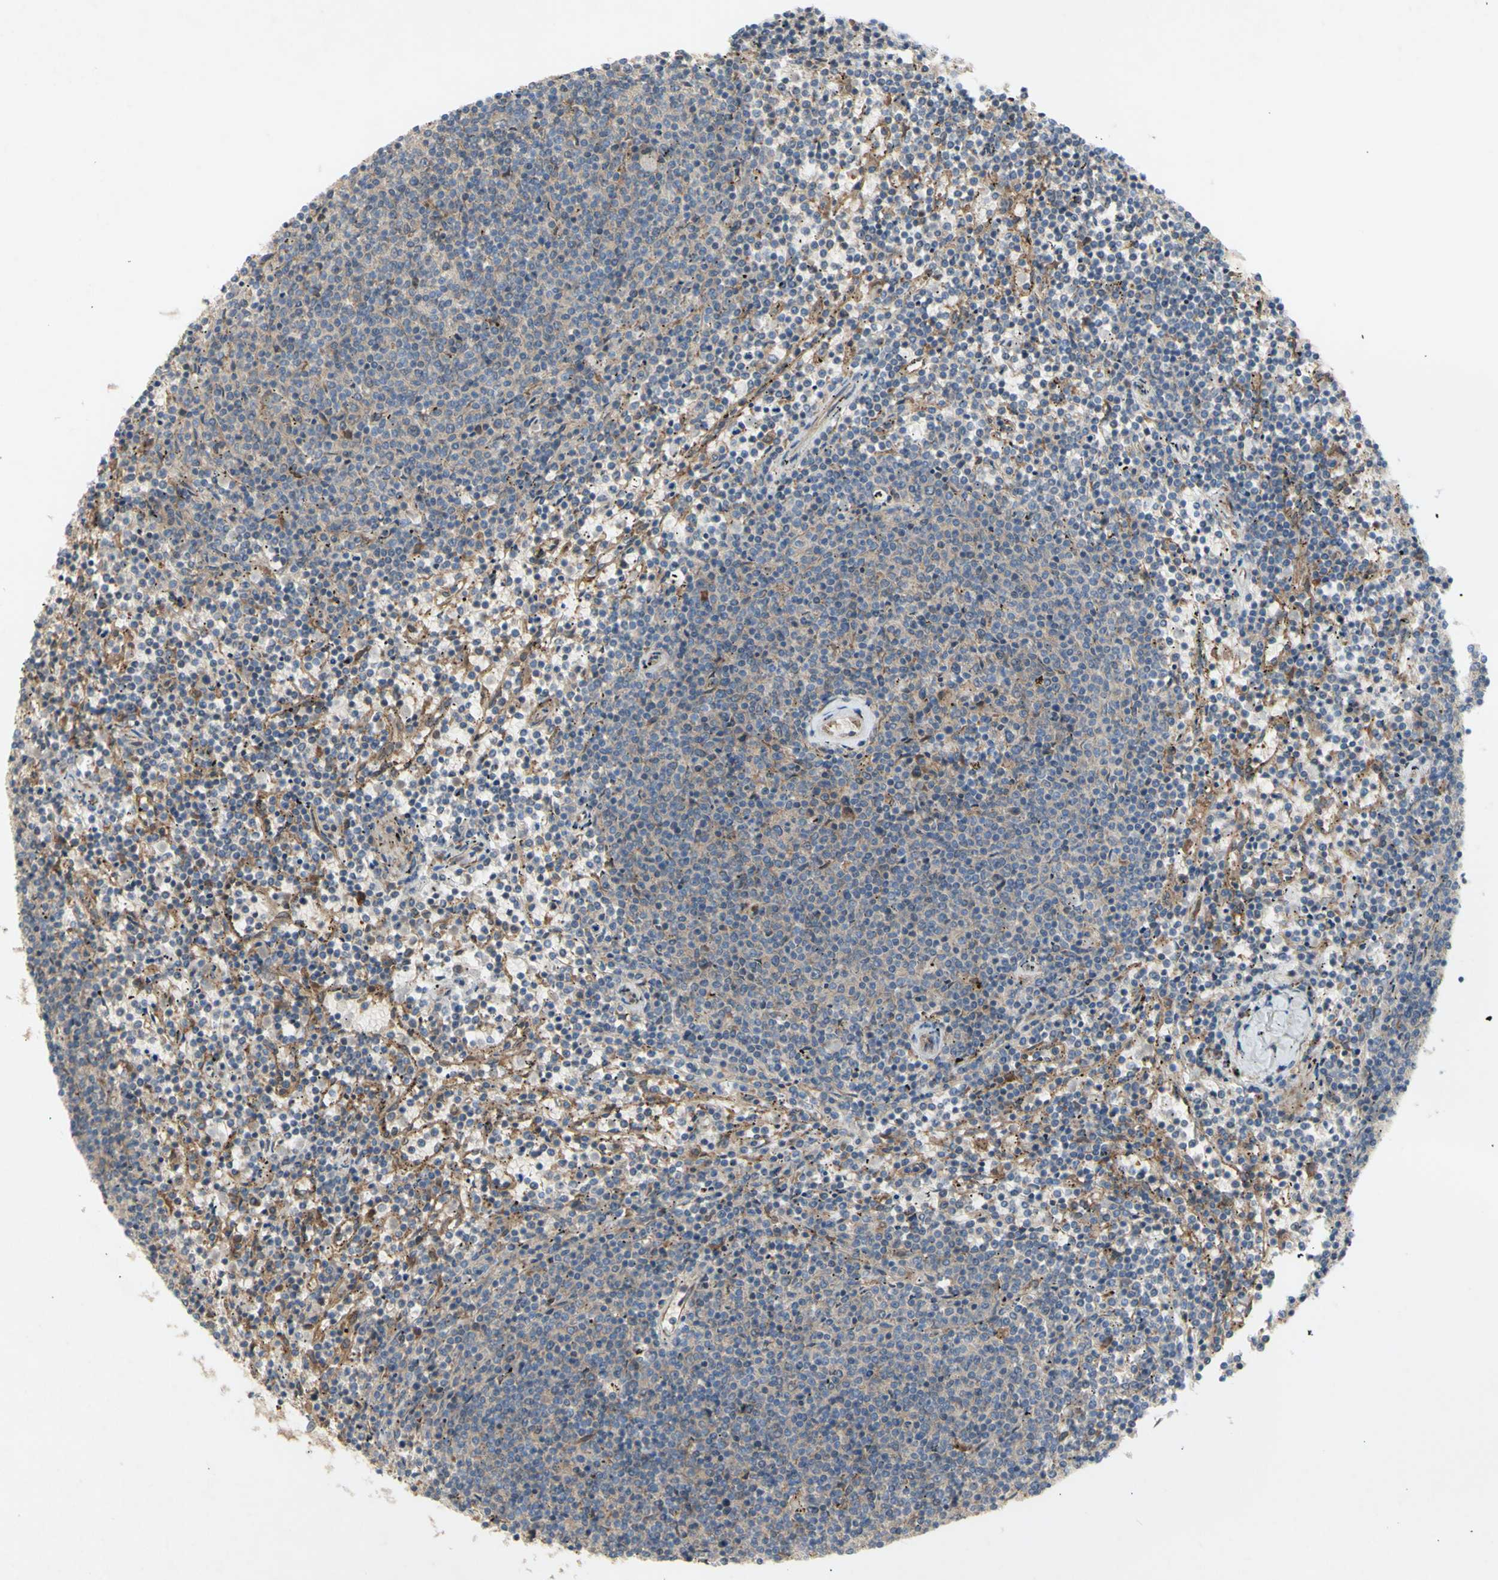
{"staining": {"intensity": "weak", "quantity": "<25%", "location": "cytoplasmic/membranous"}, "tissue": "lymphoma", "cell_type": "Tumor cells", "image_type": "cancer", "snomed": [{"axis": "morphology", "description": "Malignant lymphoma, non-Hodgkin's type, Low grade"}, {"axis": "topography", "description": "Spleen"}], "caption": "The photomicrograph shows no staining of tumor cells in lymphoma.", "gene": "KLC1", "patient": {"sex": "female", "age": 50}}